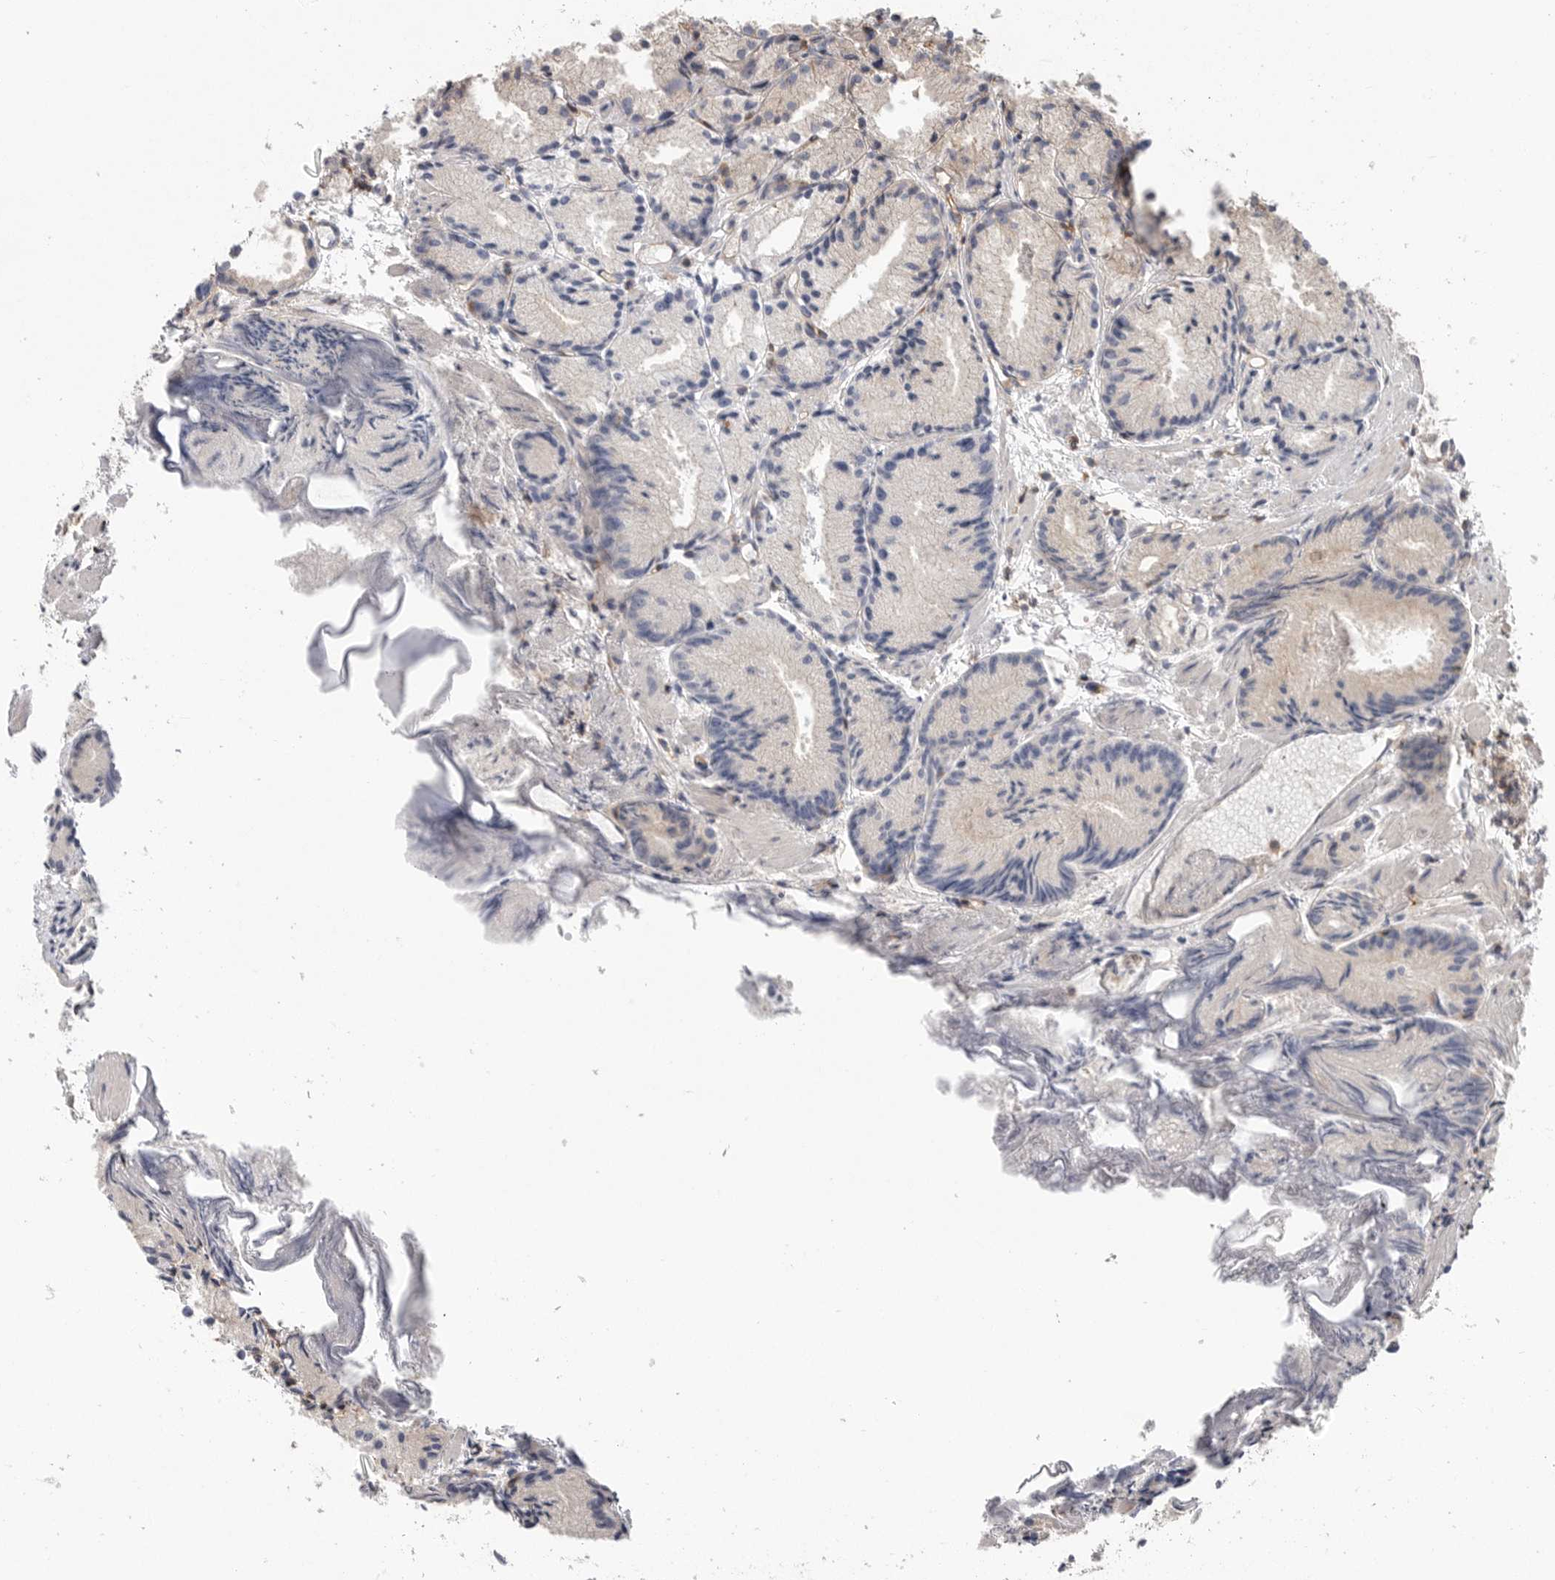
{"staining": {"intensity": "weak", "quantity": "25%-75%", "location": "cytoplasmic/membranous"}, "tissue": "prostate cancer", "cell_type": "Tumor cells", "image_type": "cancer", "snomed": [{"axis": "morphology", "description": "Adenocarcinoma, Low grade"}, {"axis": "topography", "description": "Prostate"}], "caption": "A histopathology image of low-grade adenocarcinoma (prostate) stained for a protein shows weak cytoplasmic/membranous brown staining in tumor cells.", "gene": "PRKCH", "patient": {"sex": "male", "age": 88}}